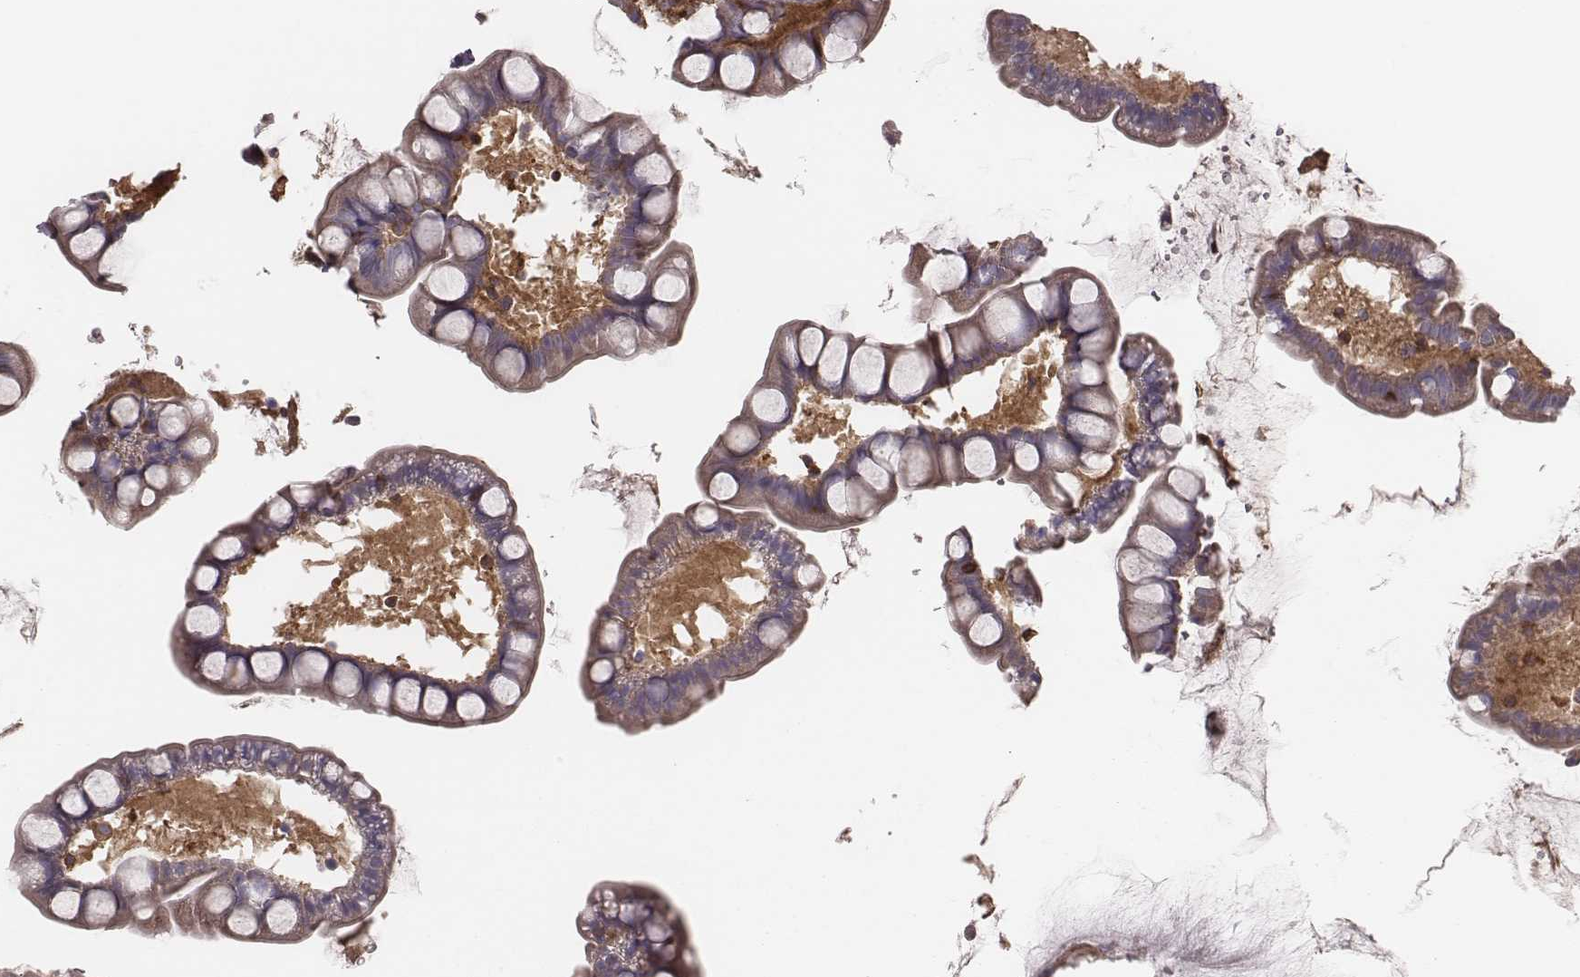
{"staining": {"intensity": "strong", "quantity": "<25%", "location": "cytoplasmic/membranous"}, "tissue": "small intestine", "cell_type": "Glandular cells", "image_type": "normal", "snomed": [{"axis": "morphology", "description": "Normal tissue, NOS"}, {"axis": "topography", "description": "Small intestine"}], "caption": "IHC micrograph of unremarkable small intestine: small intestine stained using immunohistochemistry (IHC) reveals medium levels of strong protein expression localized specifically in the cytoplasmic/membranous of glandular cells, appearing as a cytoplasmic/membranous brown color.", "gene": "CAD", "patient": {"sex": "male", "age": 70}}